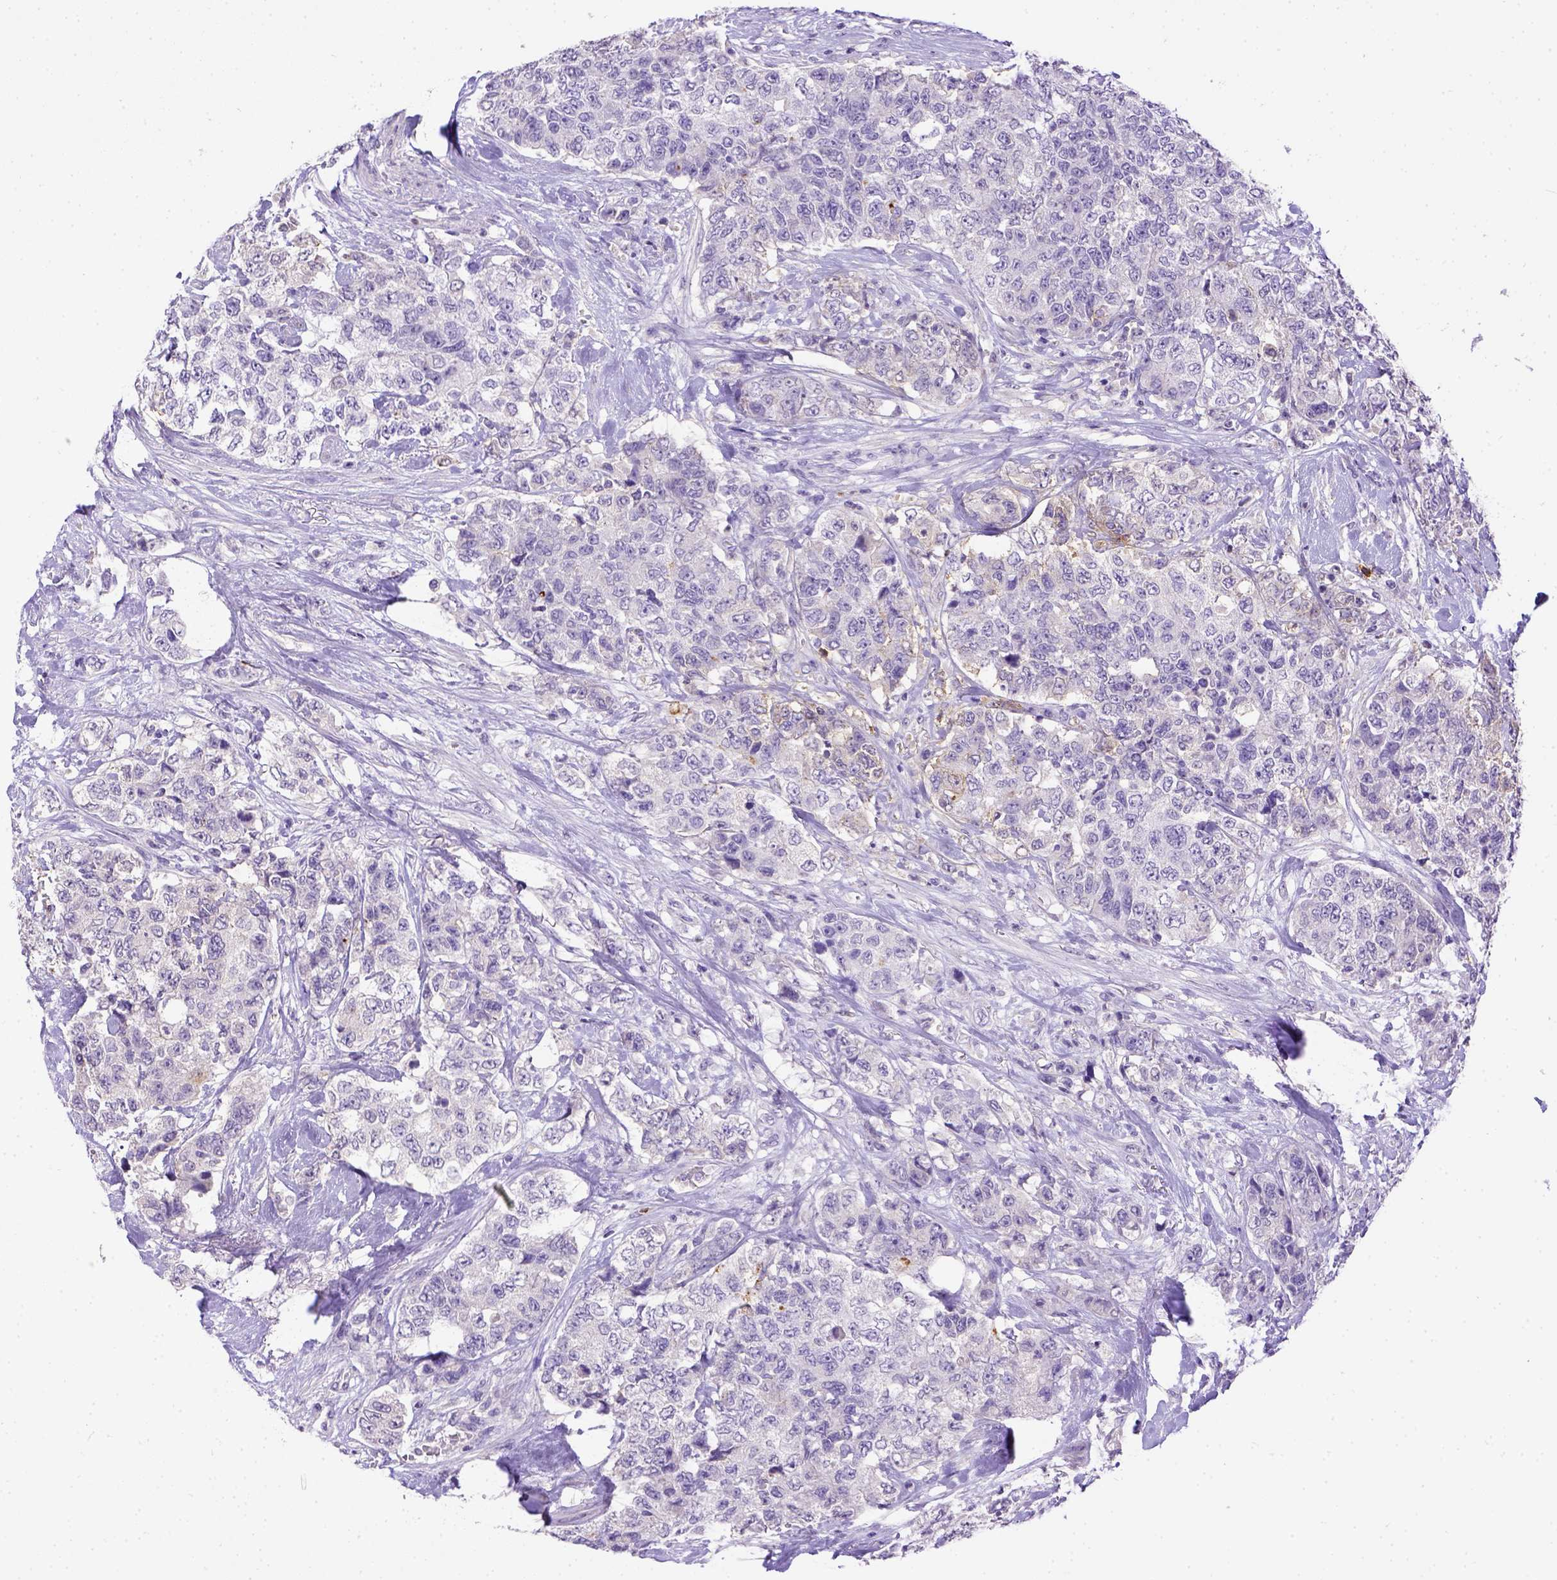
{"staining": {"intensity": "negative", "quantity": "none", "location": "none"}, "tissue": "urothelial cancer", "cell_type": "Tumor cells", "image_type": "cancer", "snomed": [{"axis": "morphology", "description": "Urothelial carcinoma, High grade"}, {"axis": "topography", "description": "Urinary bladder"}], "caption": "A histopathology image of human urothelial cancer is negative for staining in tumor cells.", "gene": "B3GAT1", "patient": {"sex": "female", "age": 78}}